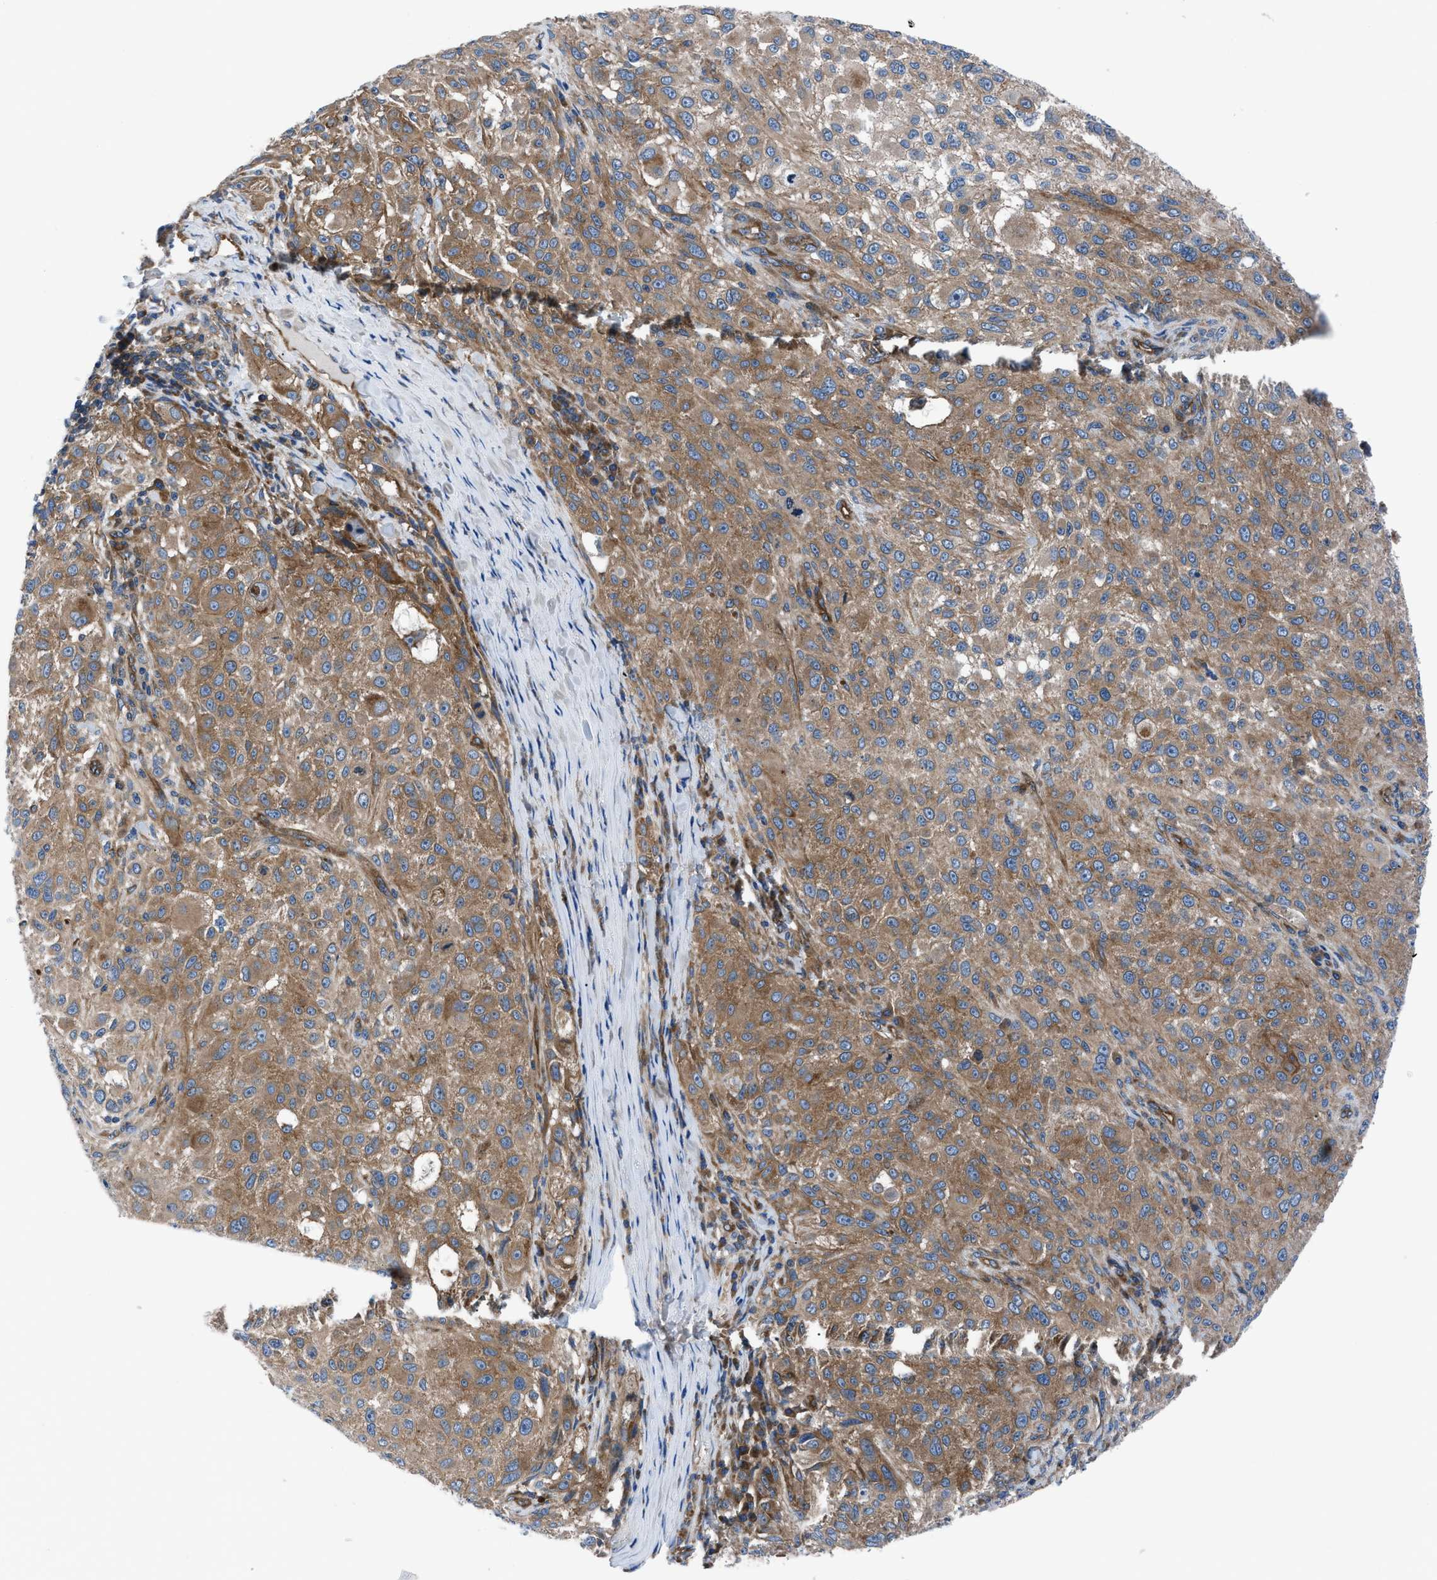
{"staining": {"intensity": "moderate", "quantity": ">75%", "location": "cytoplasmic/membranous"}, "tissue": "melanoma", "cell_type": "Tumor cells", "image_type": "cancer", "snomed": [{"axis": "morphology", "description": "Necrosis, NOS"}, {"axis": "morphology", "description": "Malignant melanoma, NOS"}, {"axis": "topography", "description": "Skin"}], "caption": "IHC (DAB (3,3'-diaminobenzidine)) staining of malignant melanoma displays moderate cytoplasmic/membranous protein positivity in approximately >75% of tumor cells. Using DAB (brown) and hematoxylin (blue) stains, captured at high magnification using brightfield microscopy.", "gene": "TRIP4", "patient": {"sex": "female", "age": 87}}